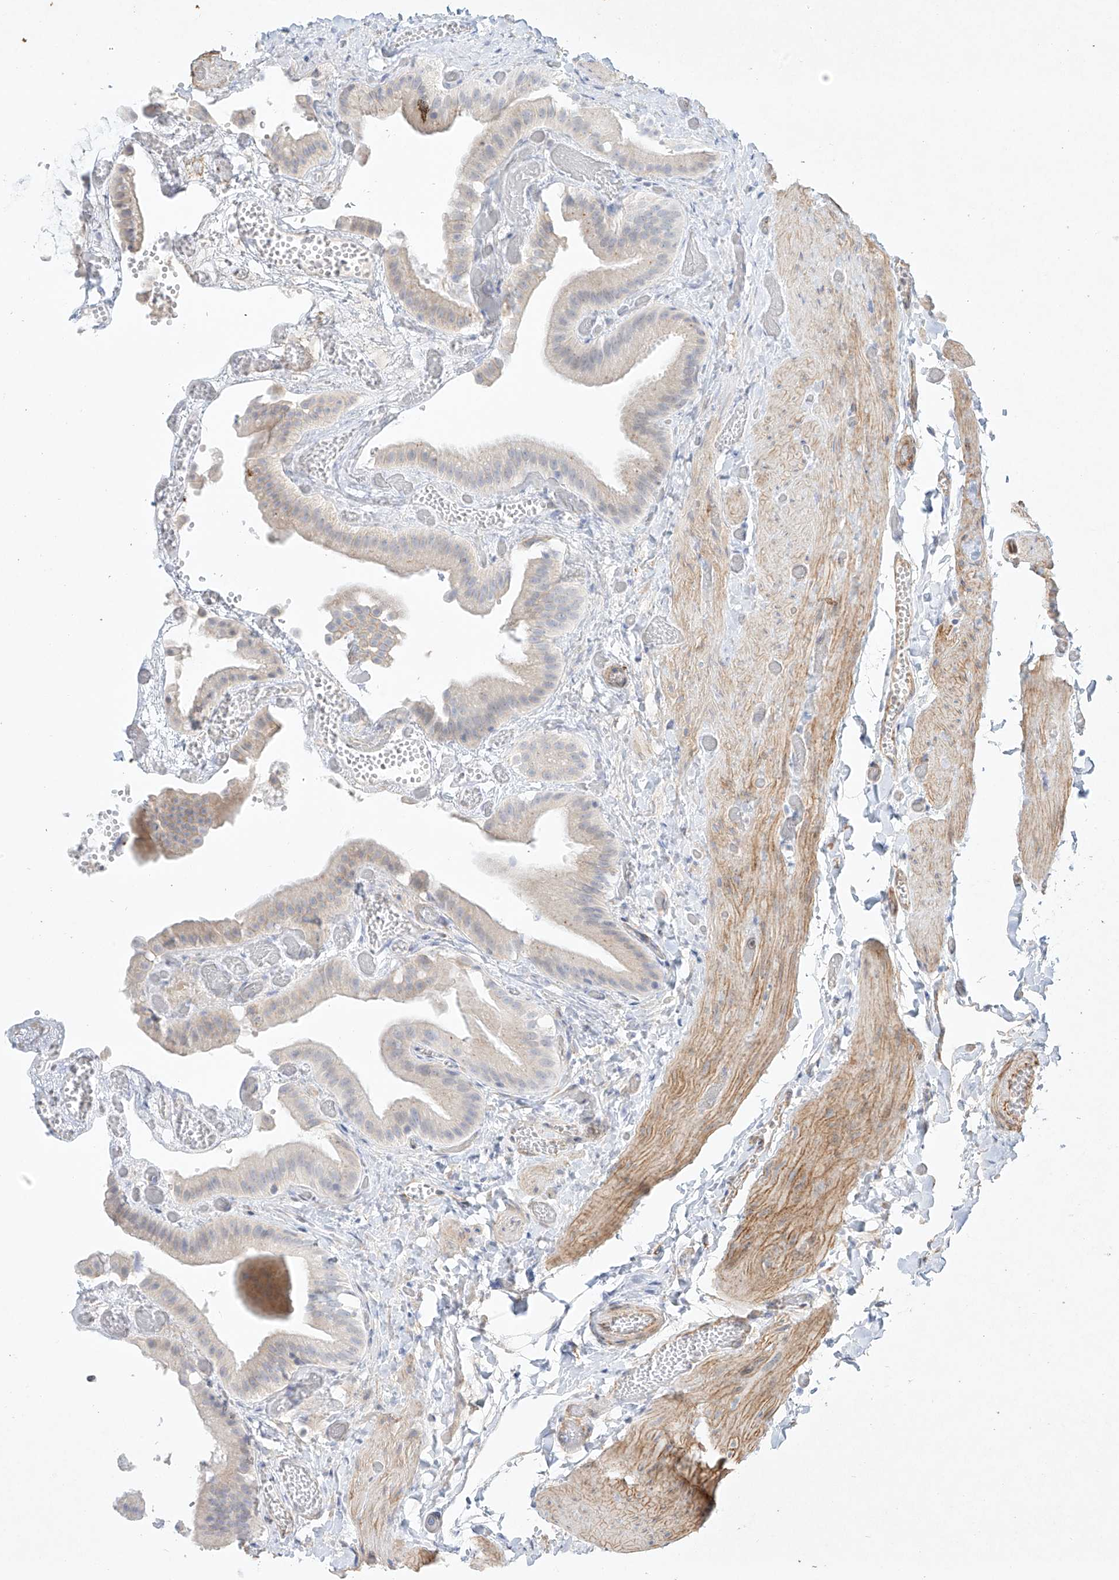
{"staining": {"intensity": "negative", "quantity": "none", "location": "none"}, "tissue": "gallbladder", "cell_type": "Glandular cells", "image_type": "normal", "snomed": [{"axis": "morphology", "description": "Normal tissue, NOS"}, {"axis": "topography", "description": "Gallbladder"}], "caption": "IHC micrograph of normal gallbladder: gallbladder stained with DAB shows no significant protein expression in glandular cells.", "gene": "REEP2", "patient": {"sex": "female", "age": 64}}